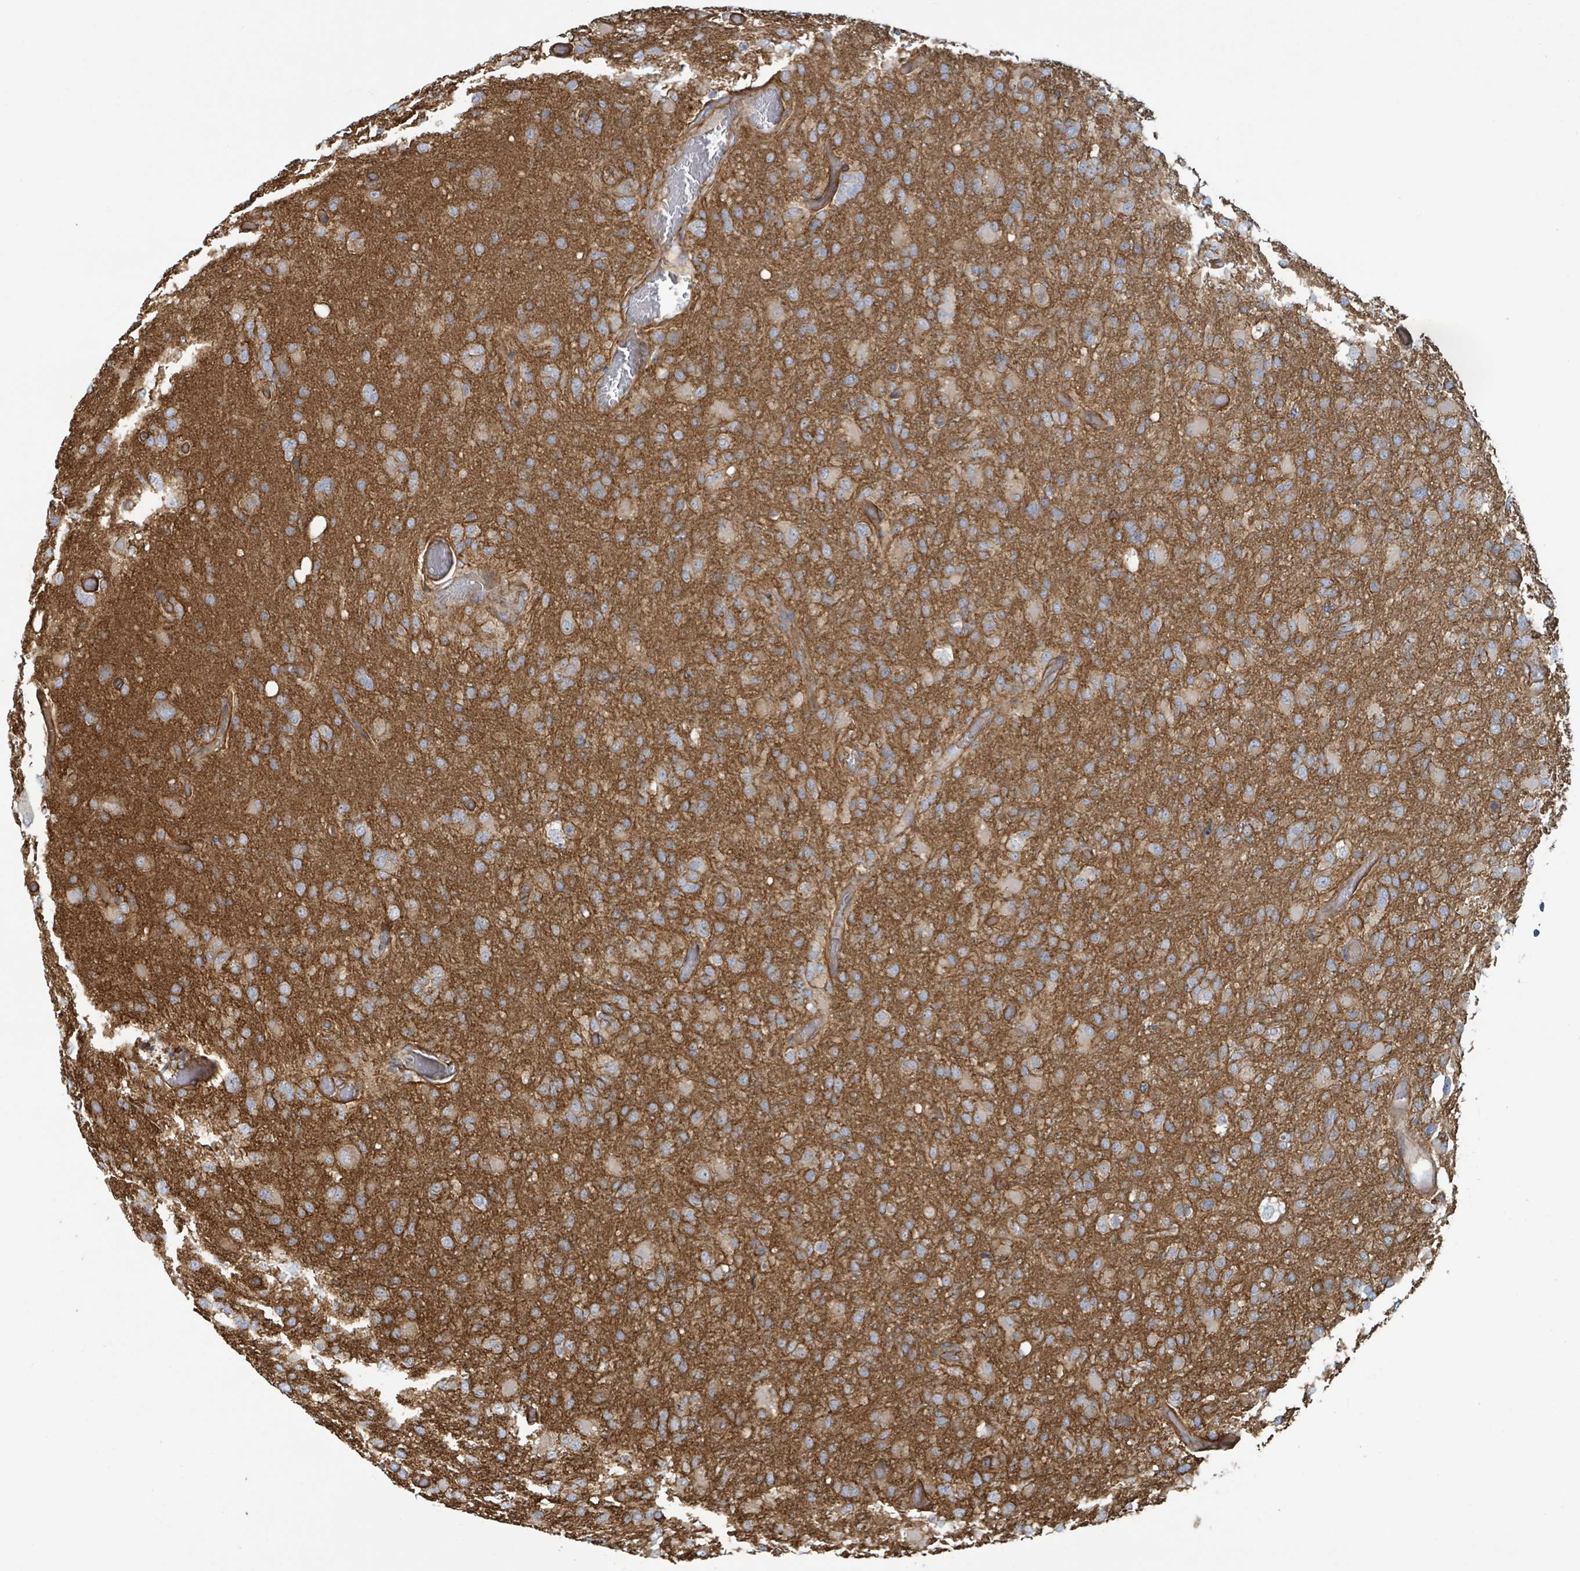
{"staining": {"intensity": "moderate", "quantity": ">75%", "location": "cytoplasmic/membranous"}, "tissue": "glioma", "cell_type": "Tumor cells", "image_type": "cancer", "snomed": [{"axis": "morphology", "description": "Glioma, malignant, High grade"}, {"axis": "topography", "description": "Brain"}], "caption": "Immunohistochemistry (IHC) micrograph of human glioma stained for a protein (brown), which displays medium levels of moderate cytoplasmic/membranous expression in approximately >75% of tumor cells.", "gene": "LDOC1", "patient": {"sex": "female", "age": 74}}